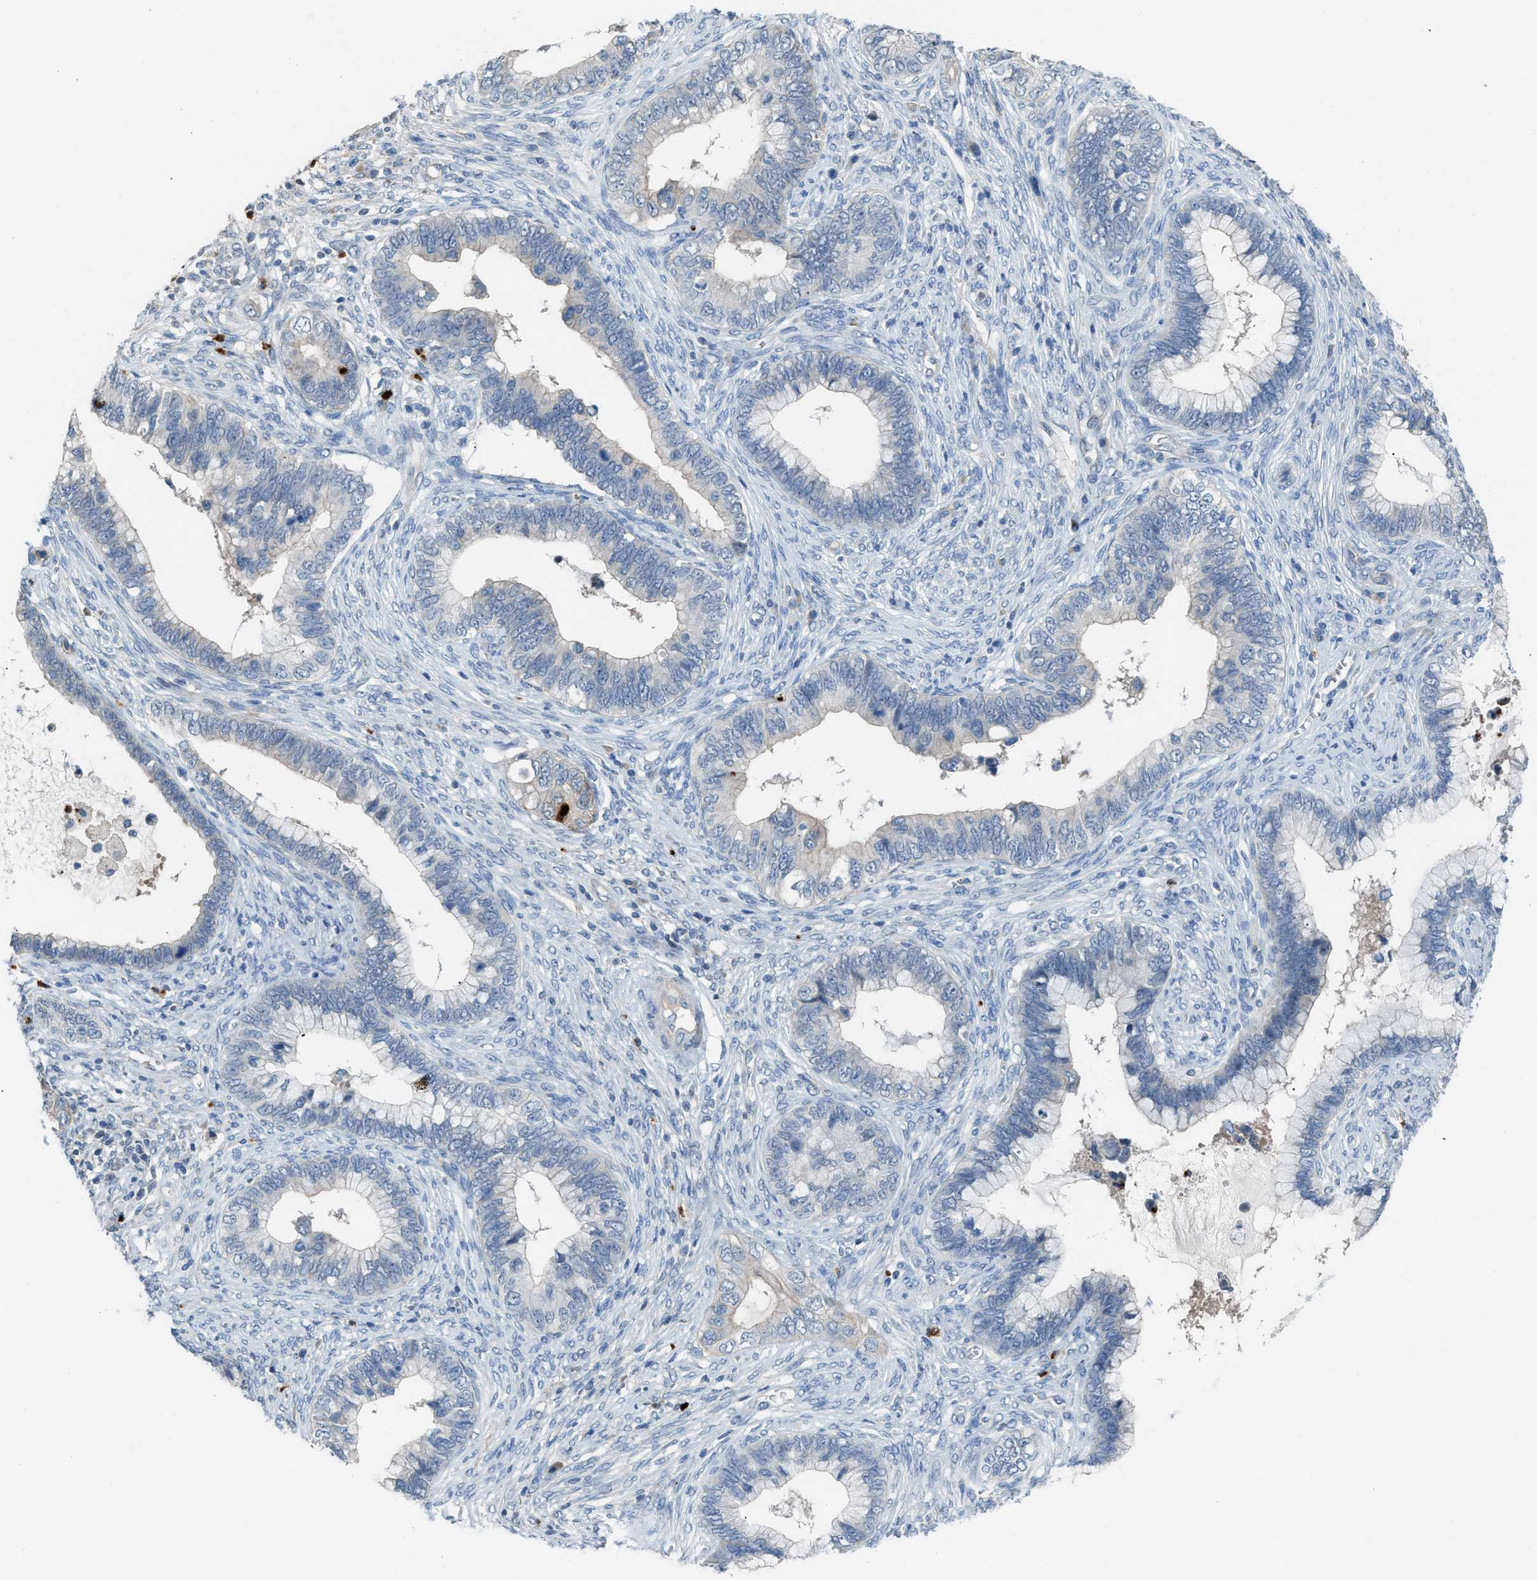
{"staining": {"intensity": "negative", "quantity": "none", "location": "none"}, "tissue": "cervical cancer", "cell_type": "Tumor cells", "image_type": "cancer", "snomed": [{"axis": "morphology", "description": "Adenocarcinoma, NOS"}, {"axis": "topography", "description": "Cervix"}], "caption": "Histopathology image shows no significant protein staining in tumor cells of cervical cancer.", "gene": "CFAP77", "patient": {"sex": "female", "age": 44}}